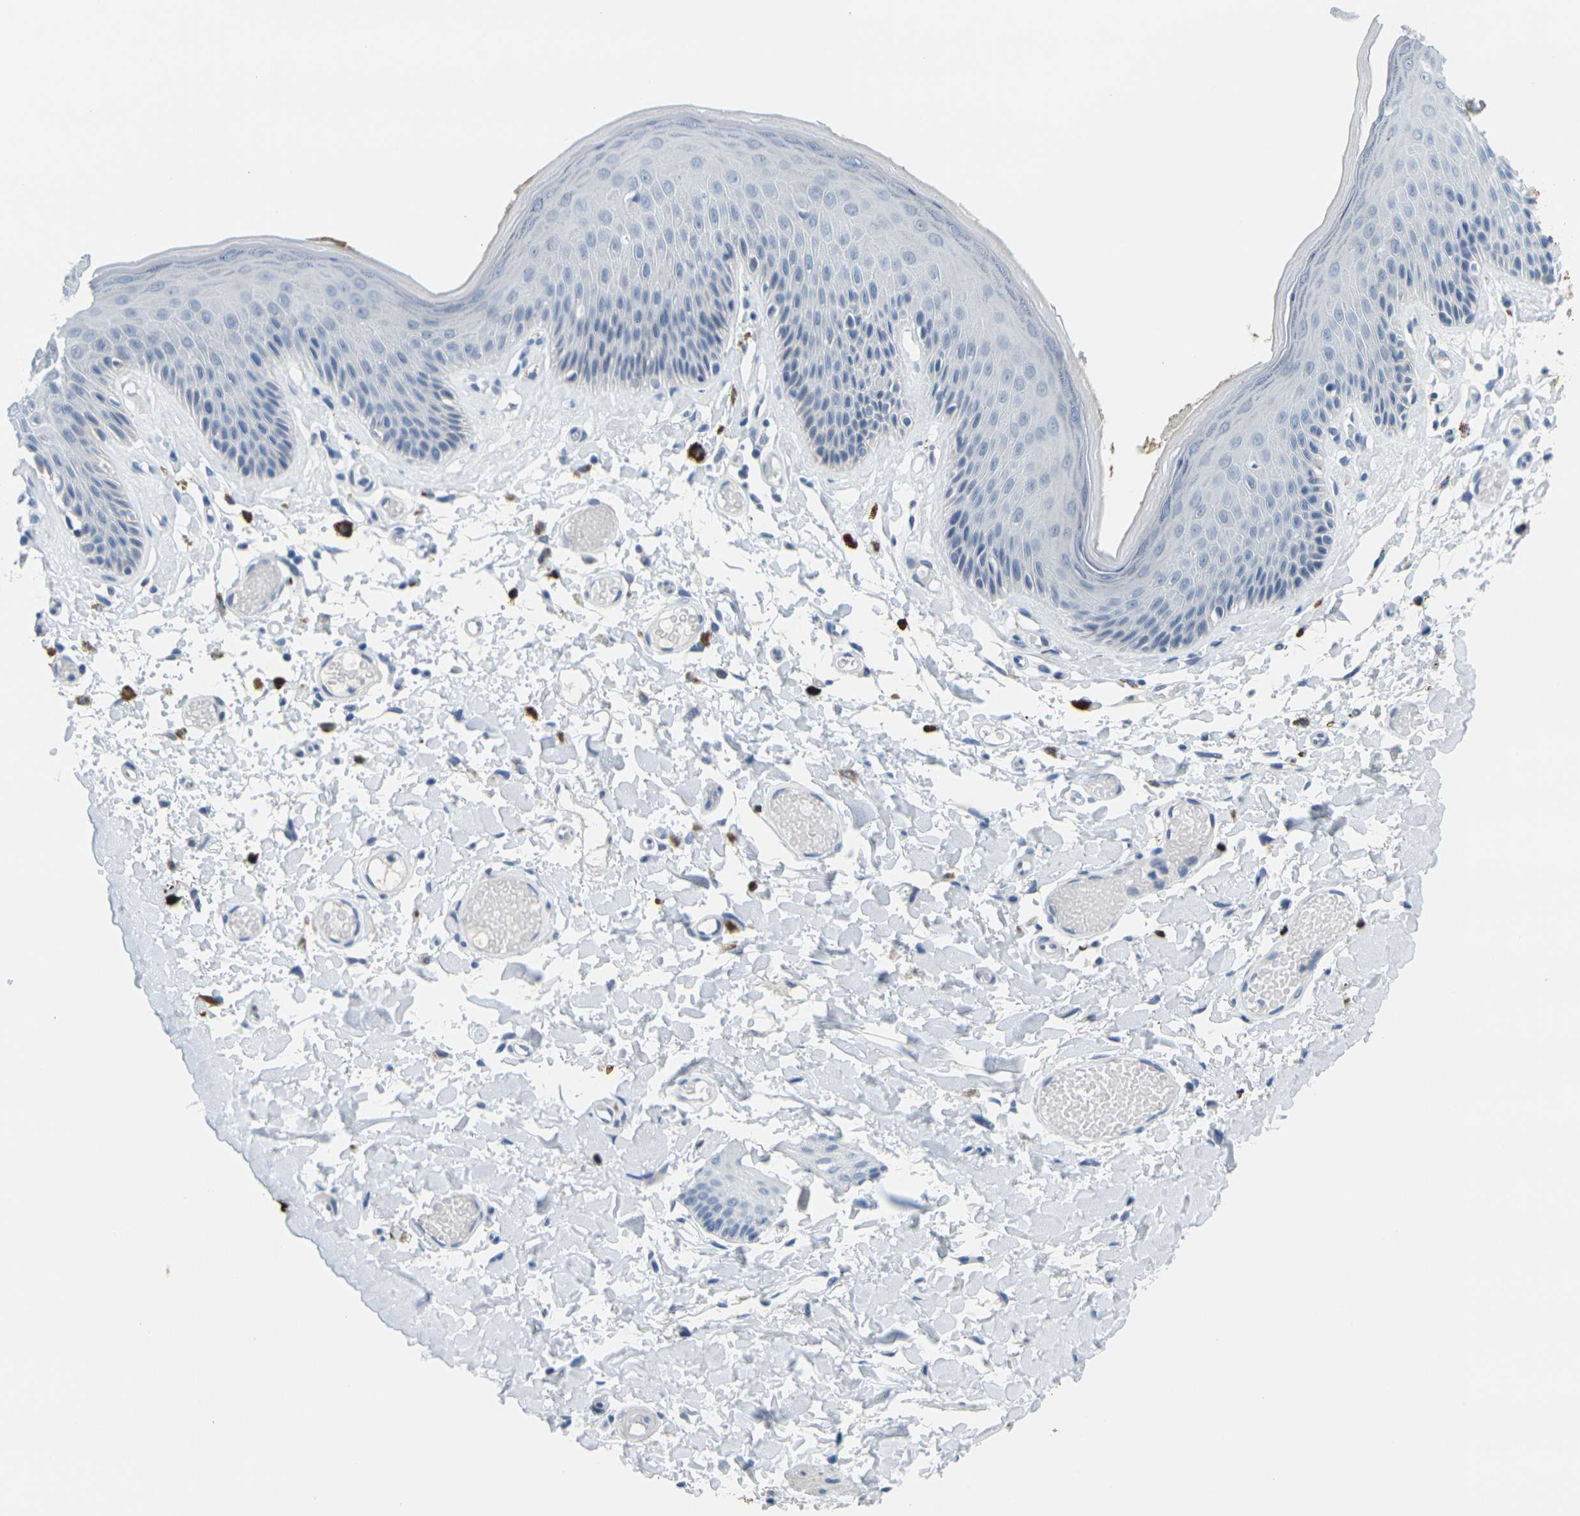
{"staining": {"intensity": "weak", "quantity": "<25%", "location": "cytoplasmic/membranous"}, "tissue": "skin", "cell_type": "Epidermal cells", "image_type": "normal", "snomed": [{"axis": "morphology", "description": "Normal tissue, NOS"}, {"axis": "topography", "description": "Vulva"}], "caption": "This is an immunohistochemistry micrograph of unremarkable skin. There is no positivity in epidermal cells.", "gene": "GPR15", "patient": {"sex": "female", "age": 73}}